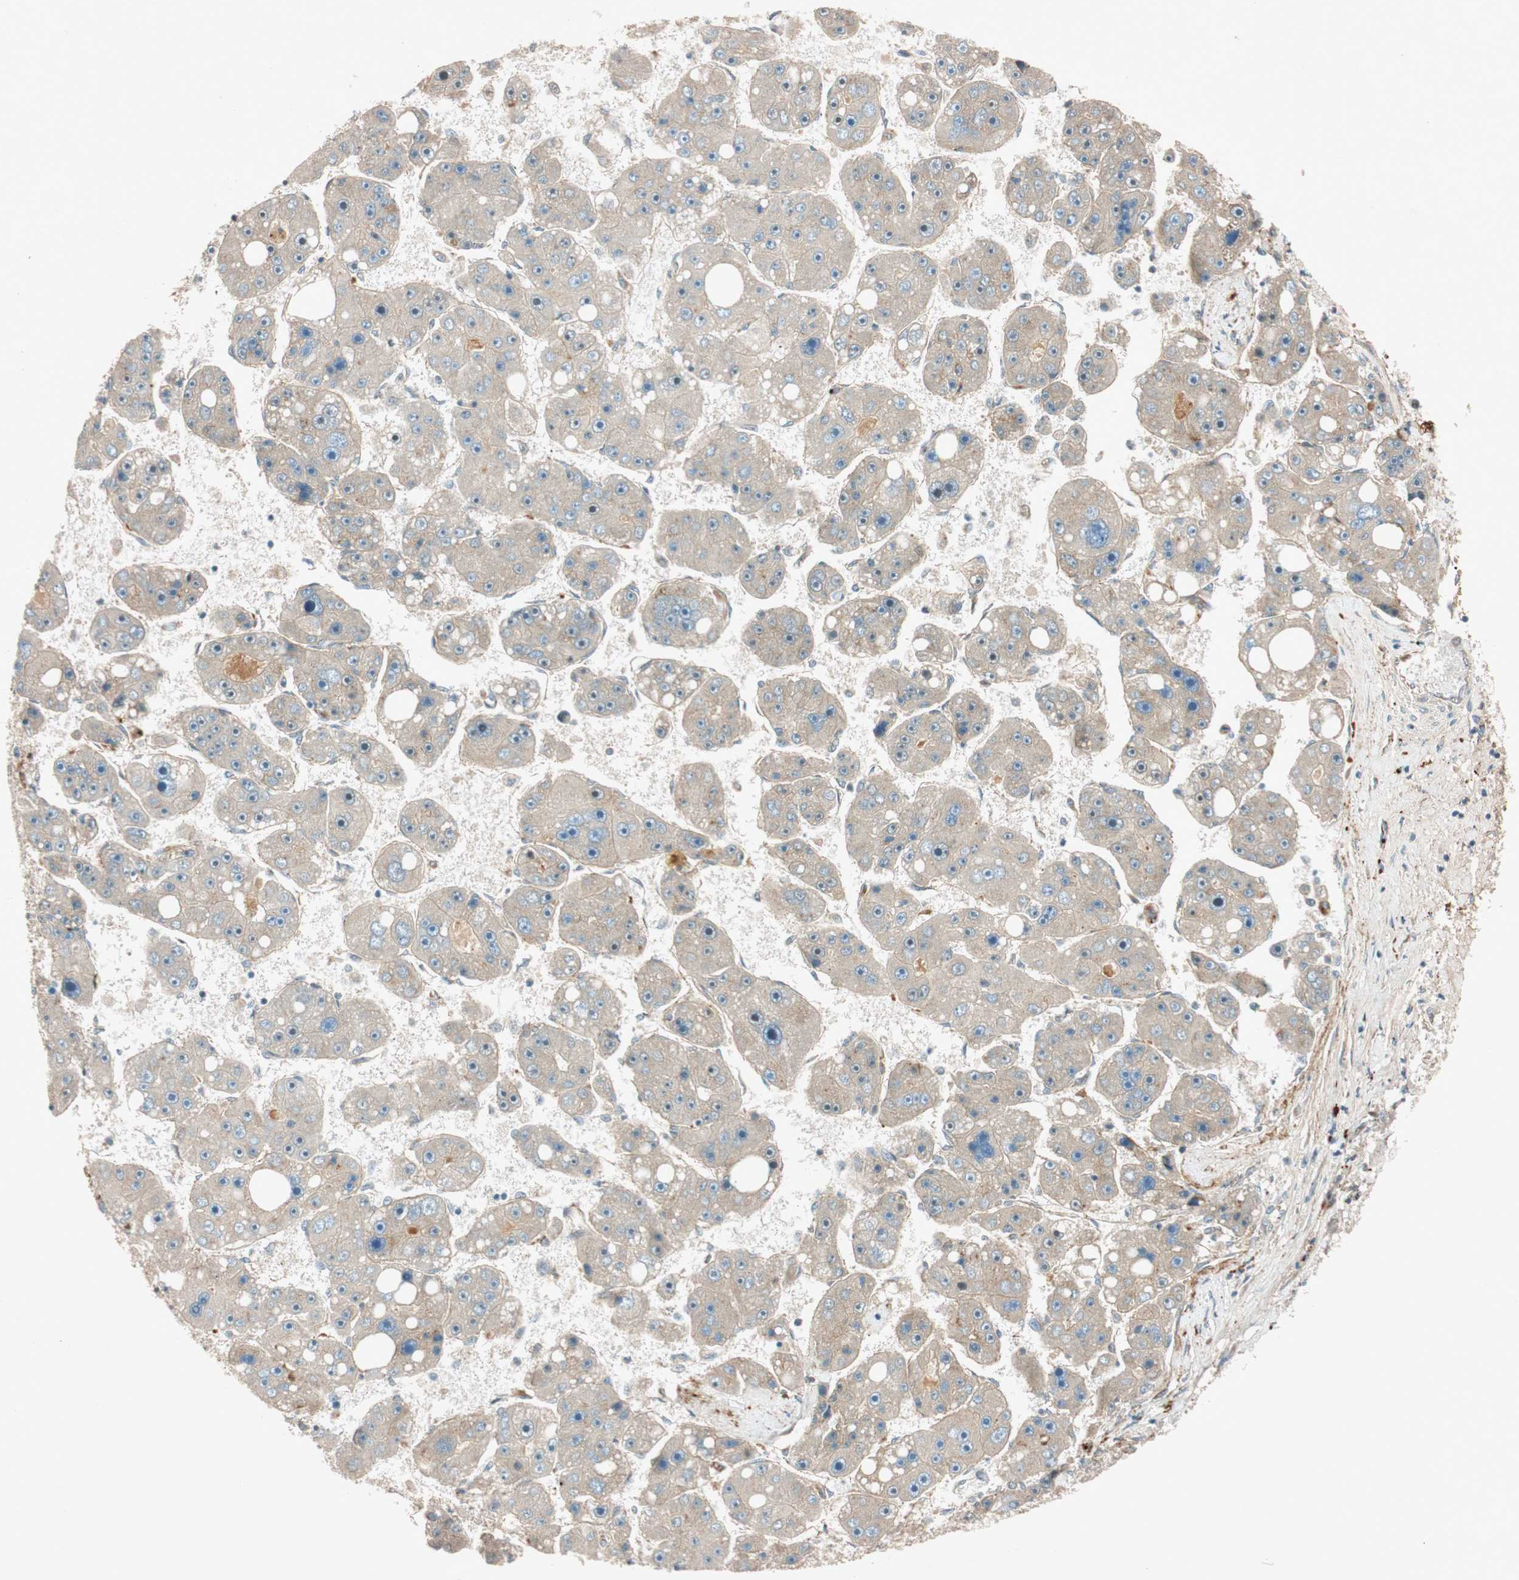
{"staining": {"intensity": "negative", "quantity": "none", "location": "none"}, "tissue": "liver cancer", "cell_type": "Tumor cells", "image_type": "cancer", "snomed": [{"axis": "morphology", "description": "Carcinoma, Hepatocellular, NOS"}, {"axis": "topography", "description": "Liver"}], "caption": "IHC of hepatocellular carcinoma (liver) exhibits no staining in tumor cells.", "gene": "EPHA6", "patient": {"sex": "female", "age": 61}}